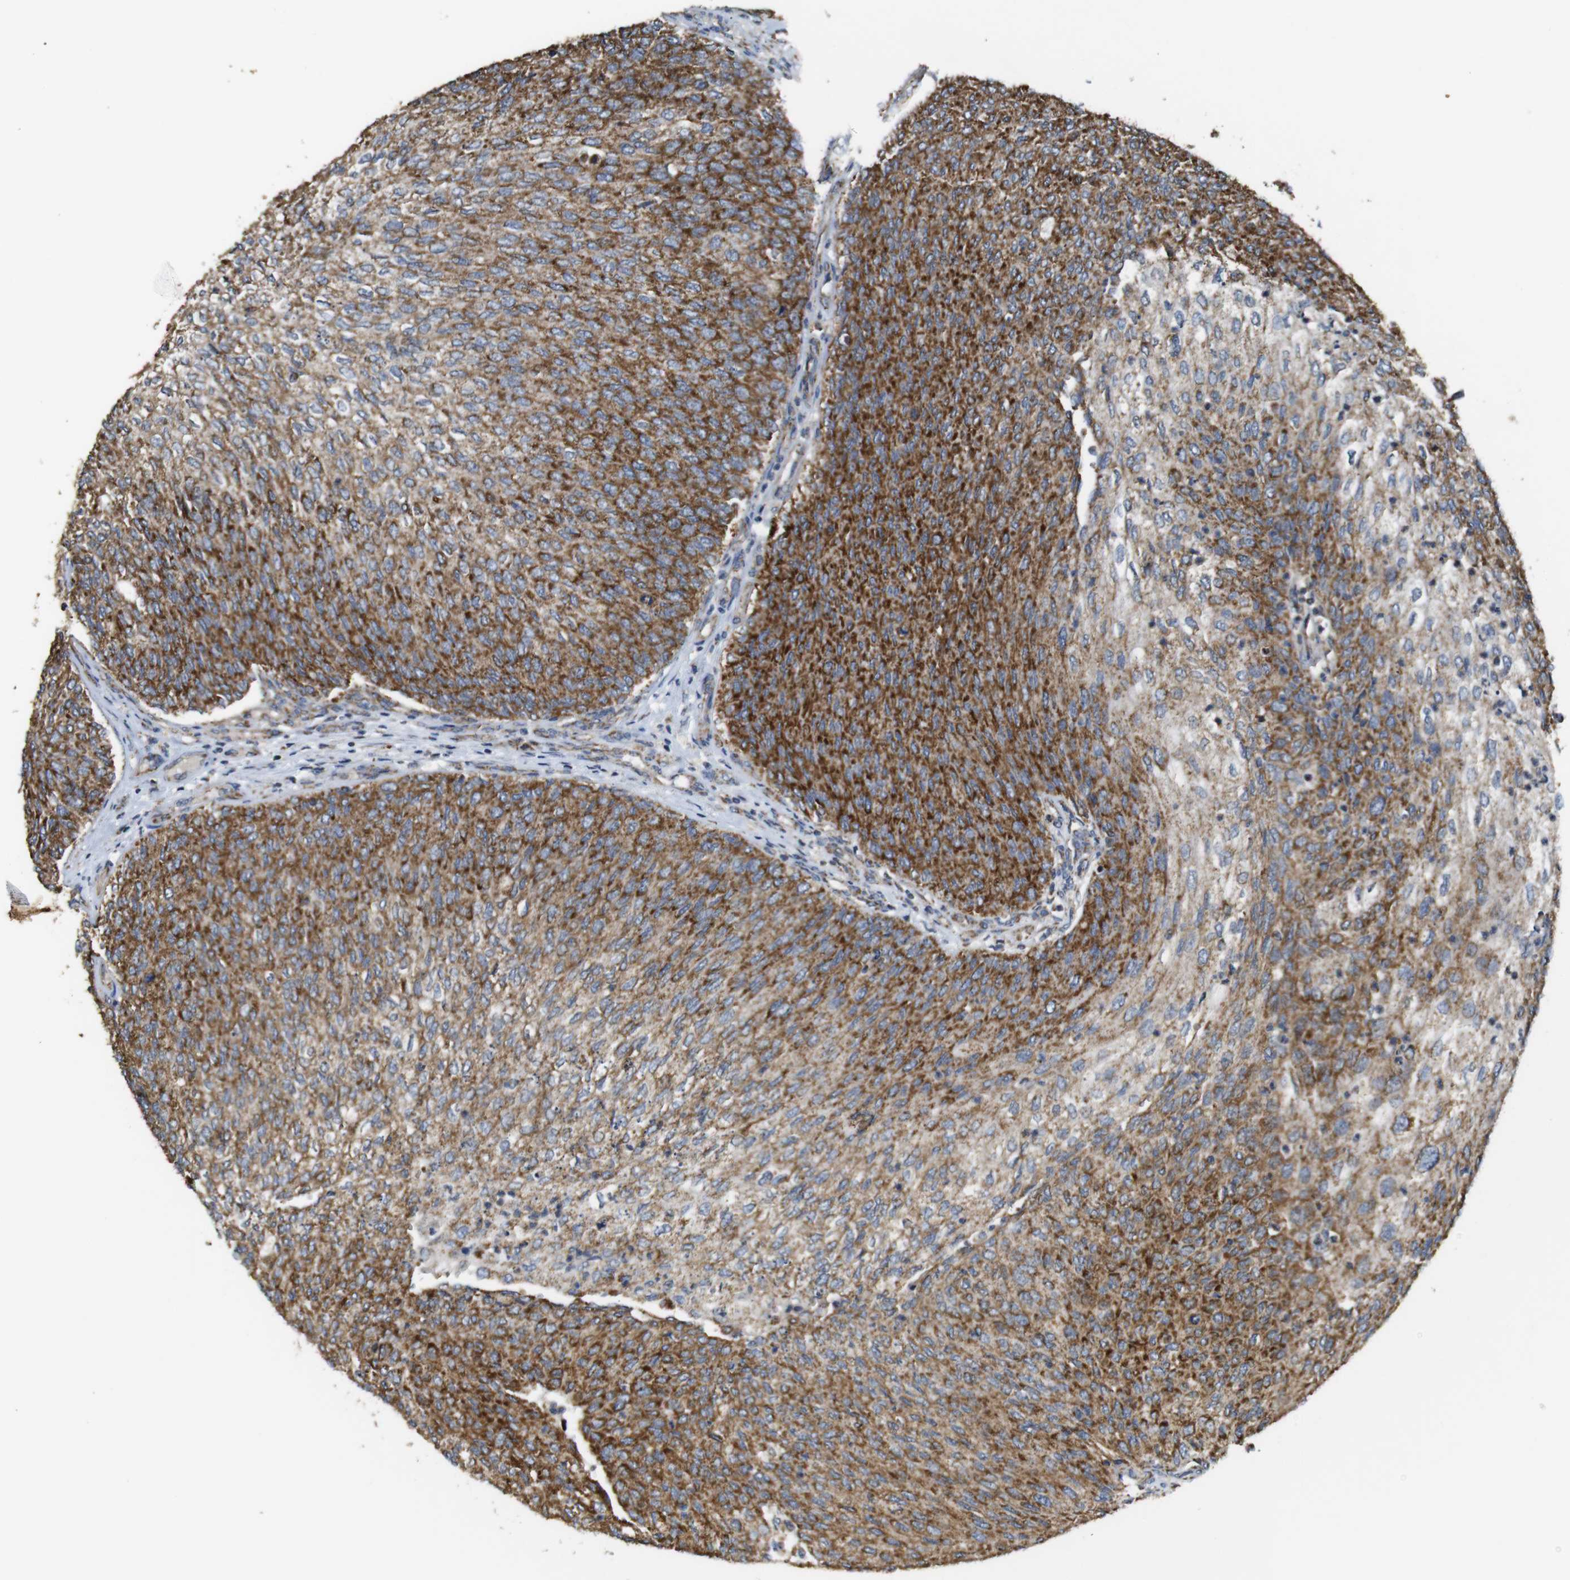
{"staining": {"intensity": "moderate", "quantity": ">75%", "location": "cytoplasmic/membranous"}, "tissue": "urothelial cancer", "cell_type": "Tumor cells", "image_type": "cancer", "snomed": [{"axis": "morphology", "description": "Urothelial carcinoma, Low grade"}, {"axis": "topography", "description": "Urinary bladder"}], "caption": "This is a photomicrograph of immunohistochemistry staining of urothelial carcinoma (low-grade), which shows moderate expression in the cytoplasmic/membranous of tumor cells.", "gene": "NR3C2", "patient": {"sex": "female", "age": 79}}